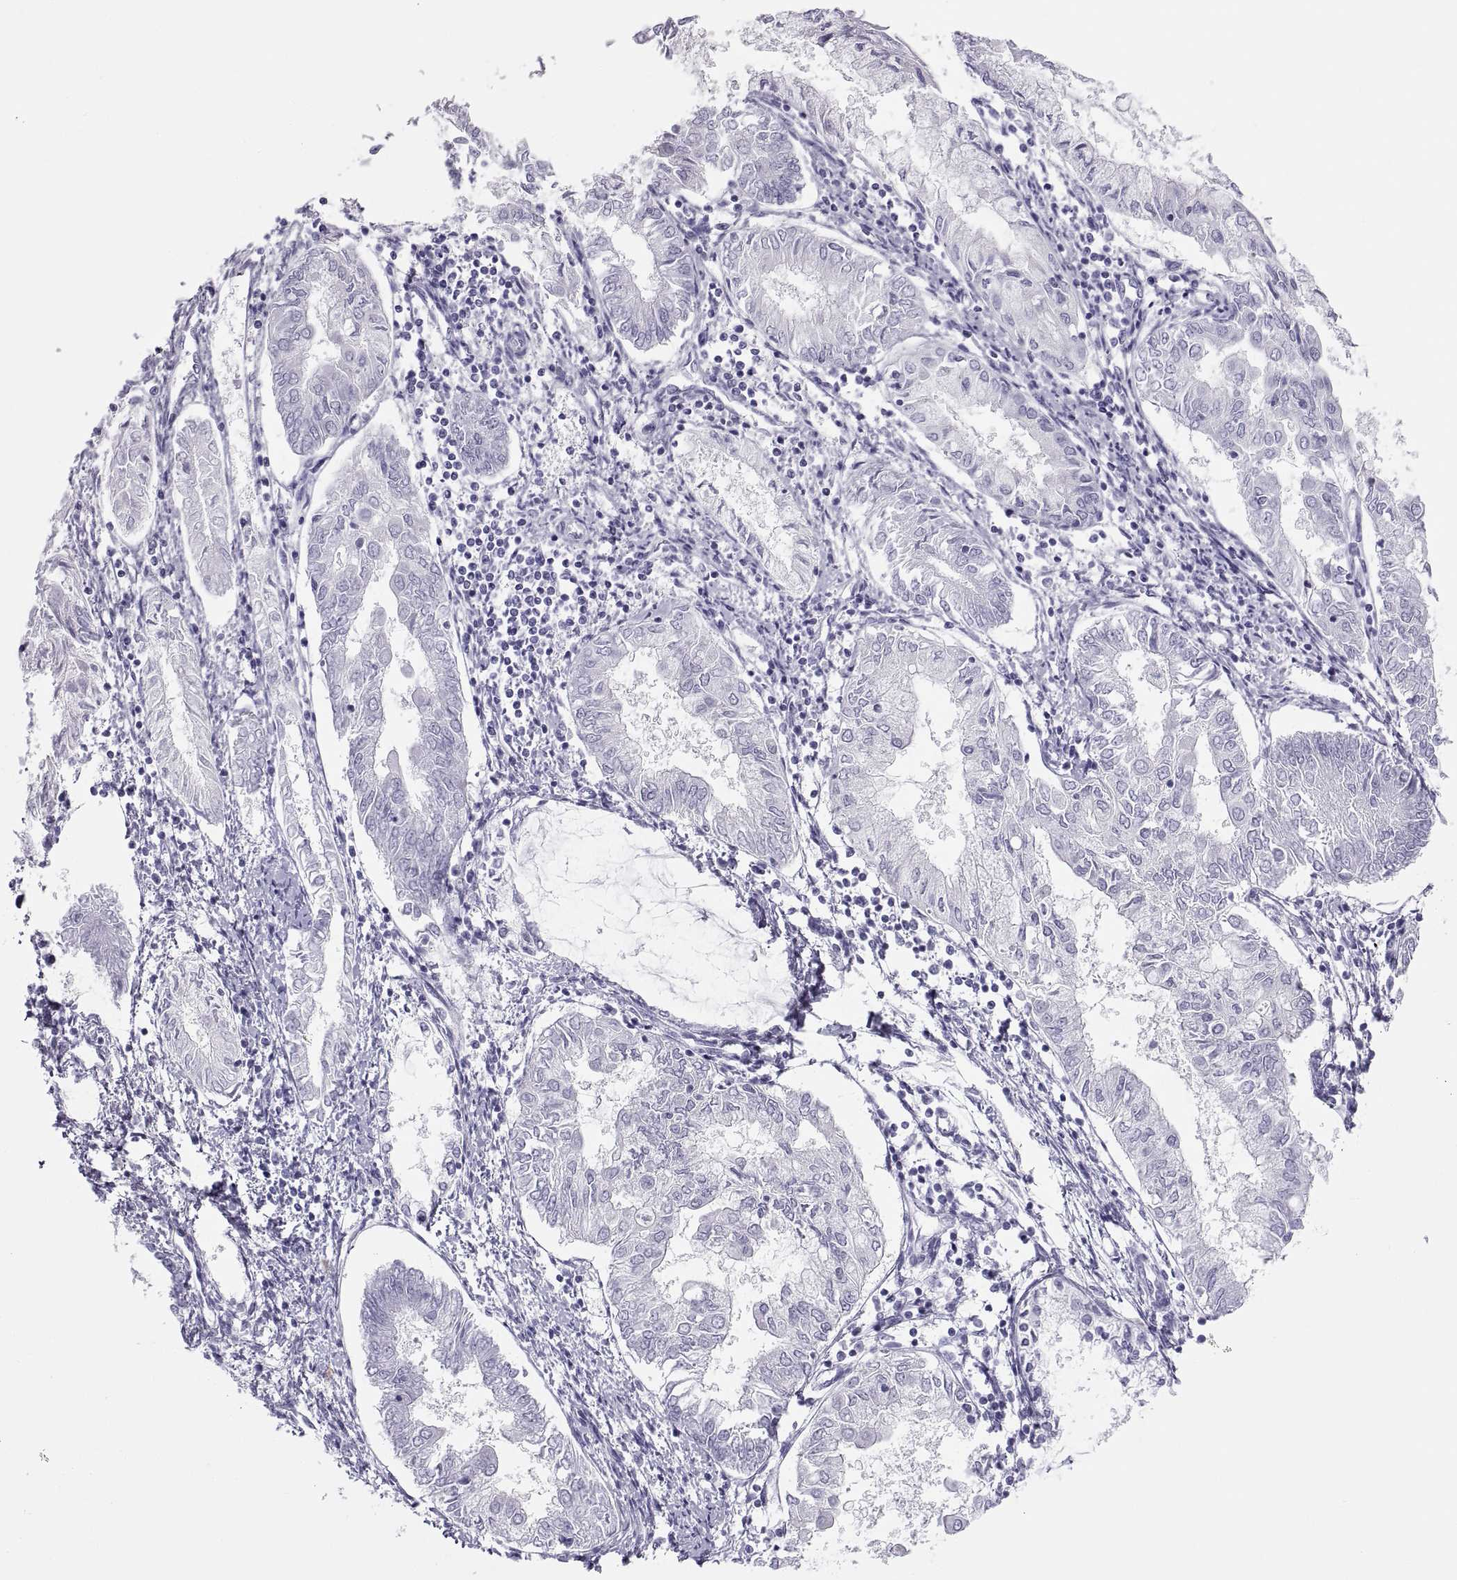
{"staining": {"intensity": "negative", "quantity": "none", "location": "none"}, "tissue": "endometrial cancer", "cell_type": "Tumor cells", "image_type": "cancer", "snomed": [{"axis": "morphology", "description": "Adenocarcinoma, NOS"}, {"axis": "topography", "description": "Endometrium"}], "caption": "Tumor cells are negative for brown protein staining in endometrial adenocarcinoma.", "gene": "SEMG1", "patient": {"sex": "female", "age": 68}}